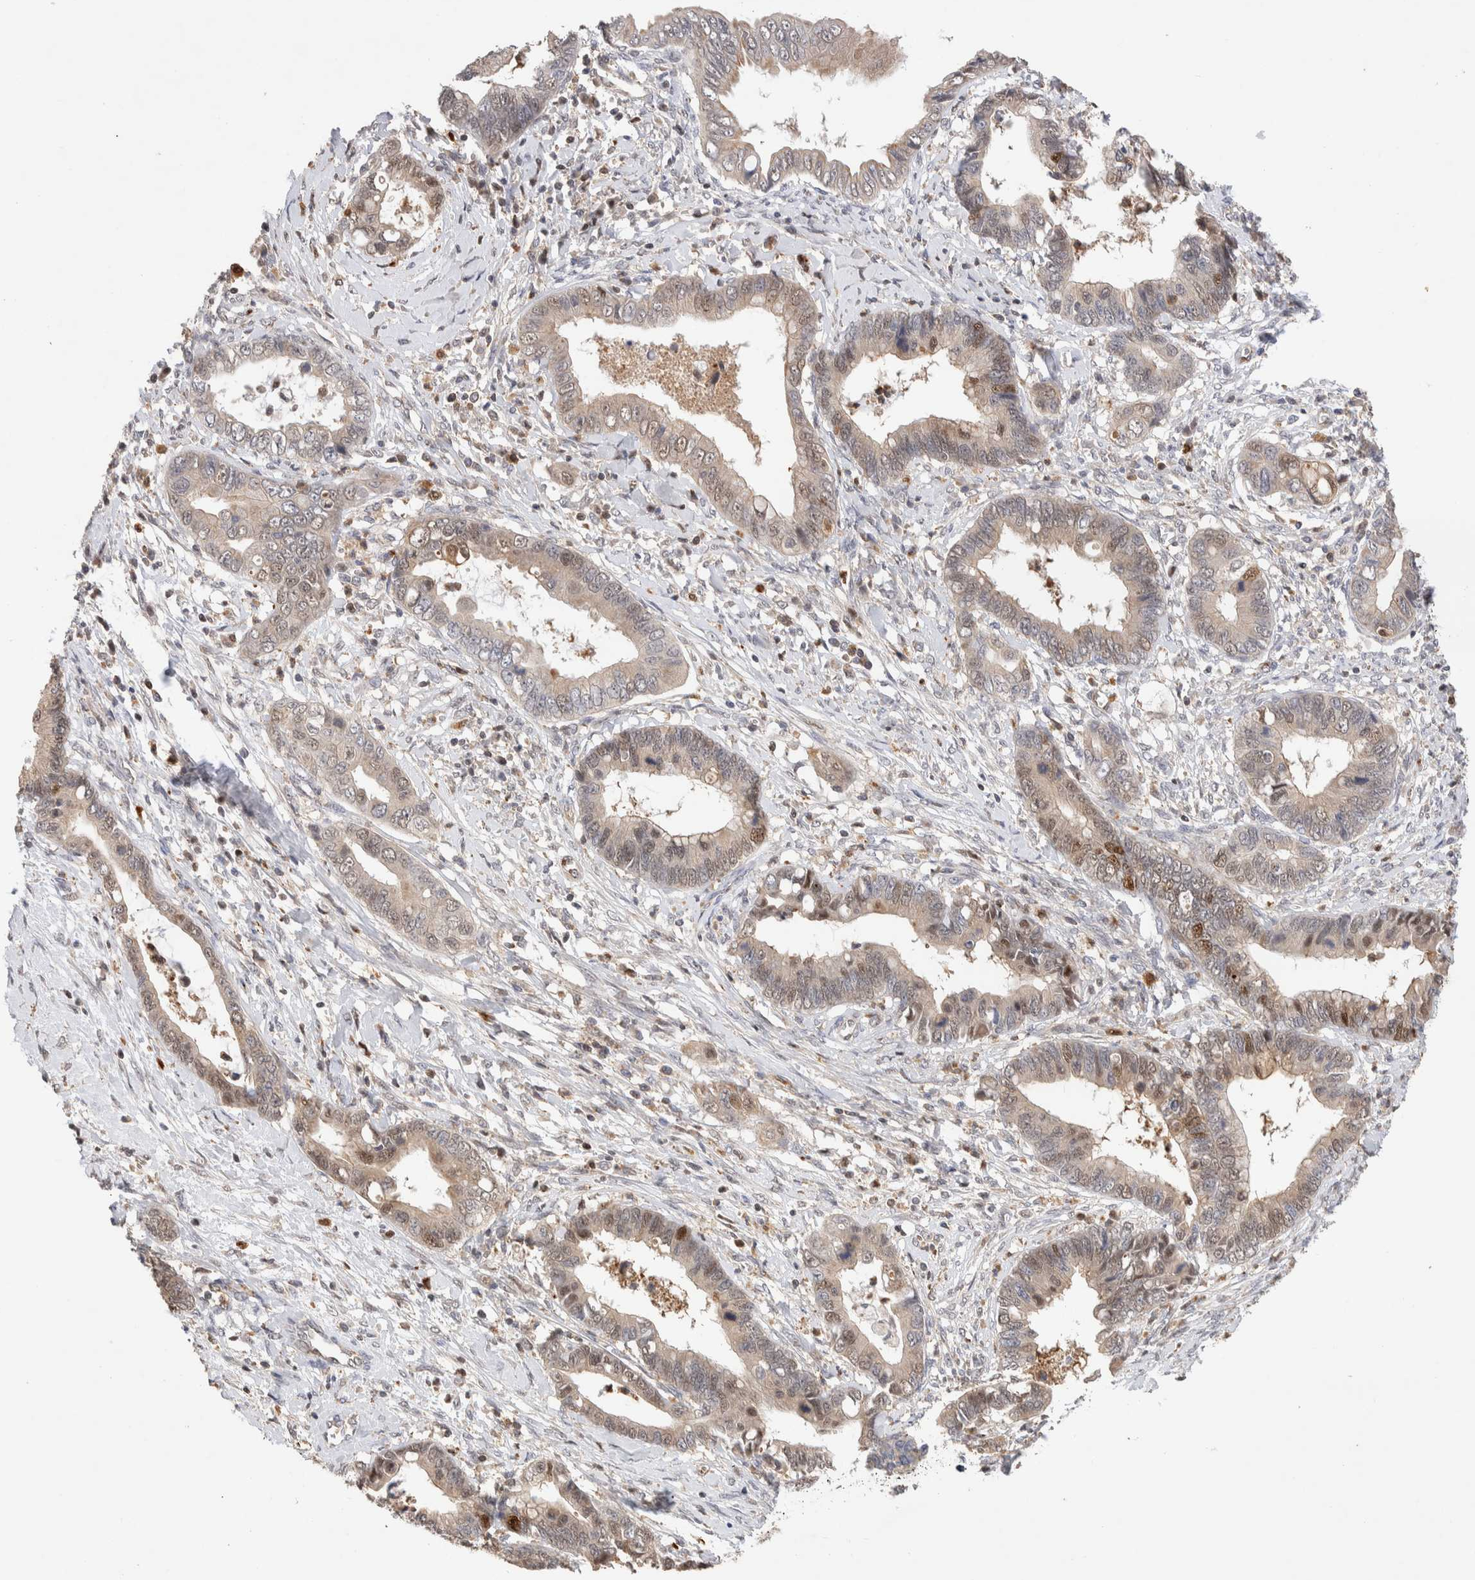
{"staining": {"intensity": "moderate", "quantity": "<25%", "location": "cytoplasmic/membranous,nuclear"}, "tissue": "cervical cancer", "cell_type": "Tumor cells", "image_type": "cancer", "snomed": [{"axis": "morphology", "description": "Adenocarcinoma, NOS"}, {"axis": "topography", "description": "Cervix"}], "caption": "IHC (DAB) staining of cervical cancer shows moderate cytoplasmic/membranous and nuclear protein positivity in approximately <25% of tumor cells. The protein of interest is shown in brown color, while the nuclei are stained blue.", "gene": "NSMAF", "patient": {"sex": "female", "age": 44}}